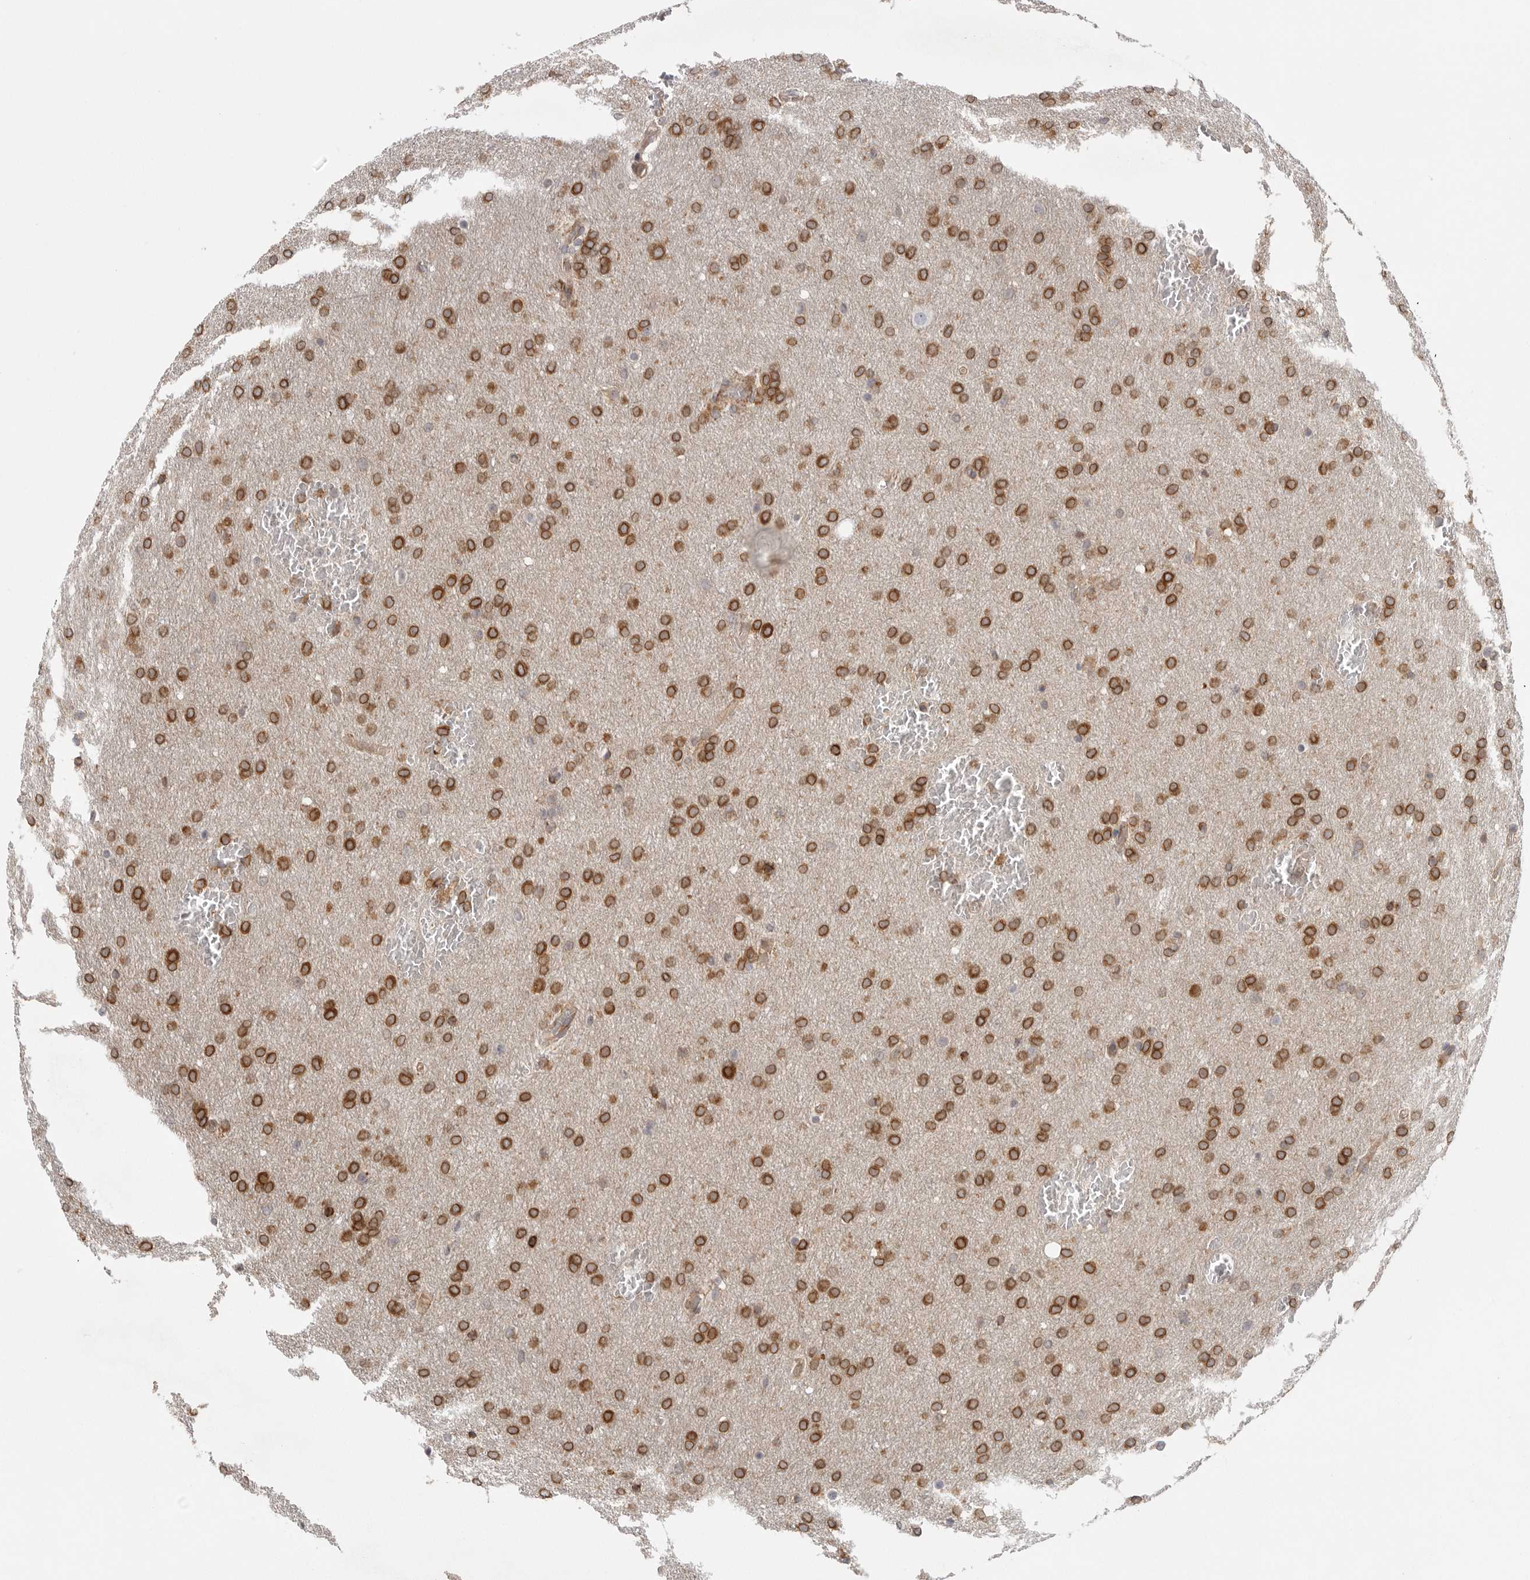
{"staining": {"intensity": "strong", "quantity": ">75%", "location": "cytoplasmic/membranous"}, "tissue": "glioma", "cell_type": "Tumor cells", "image_type": "cancer", "snomed": [{"axis": "morphology", "description": "Glioma, malignant, Low grade"}, {"axis": "topography", "description": "Brain"}], "caption": "Strong cytoplasmic/membranous staining for a protein is present in about >75% of tumor cells of glioma using immunohistochemistry.", "gene": "CERS2", "patient": {"sex": "female", "age": 37}}